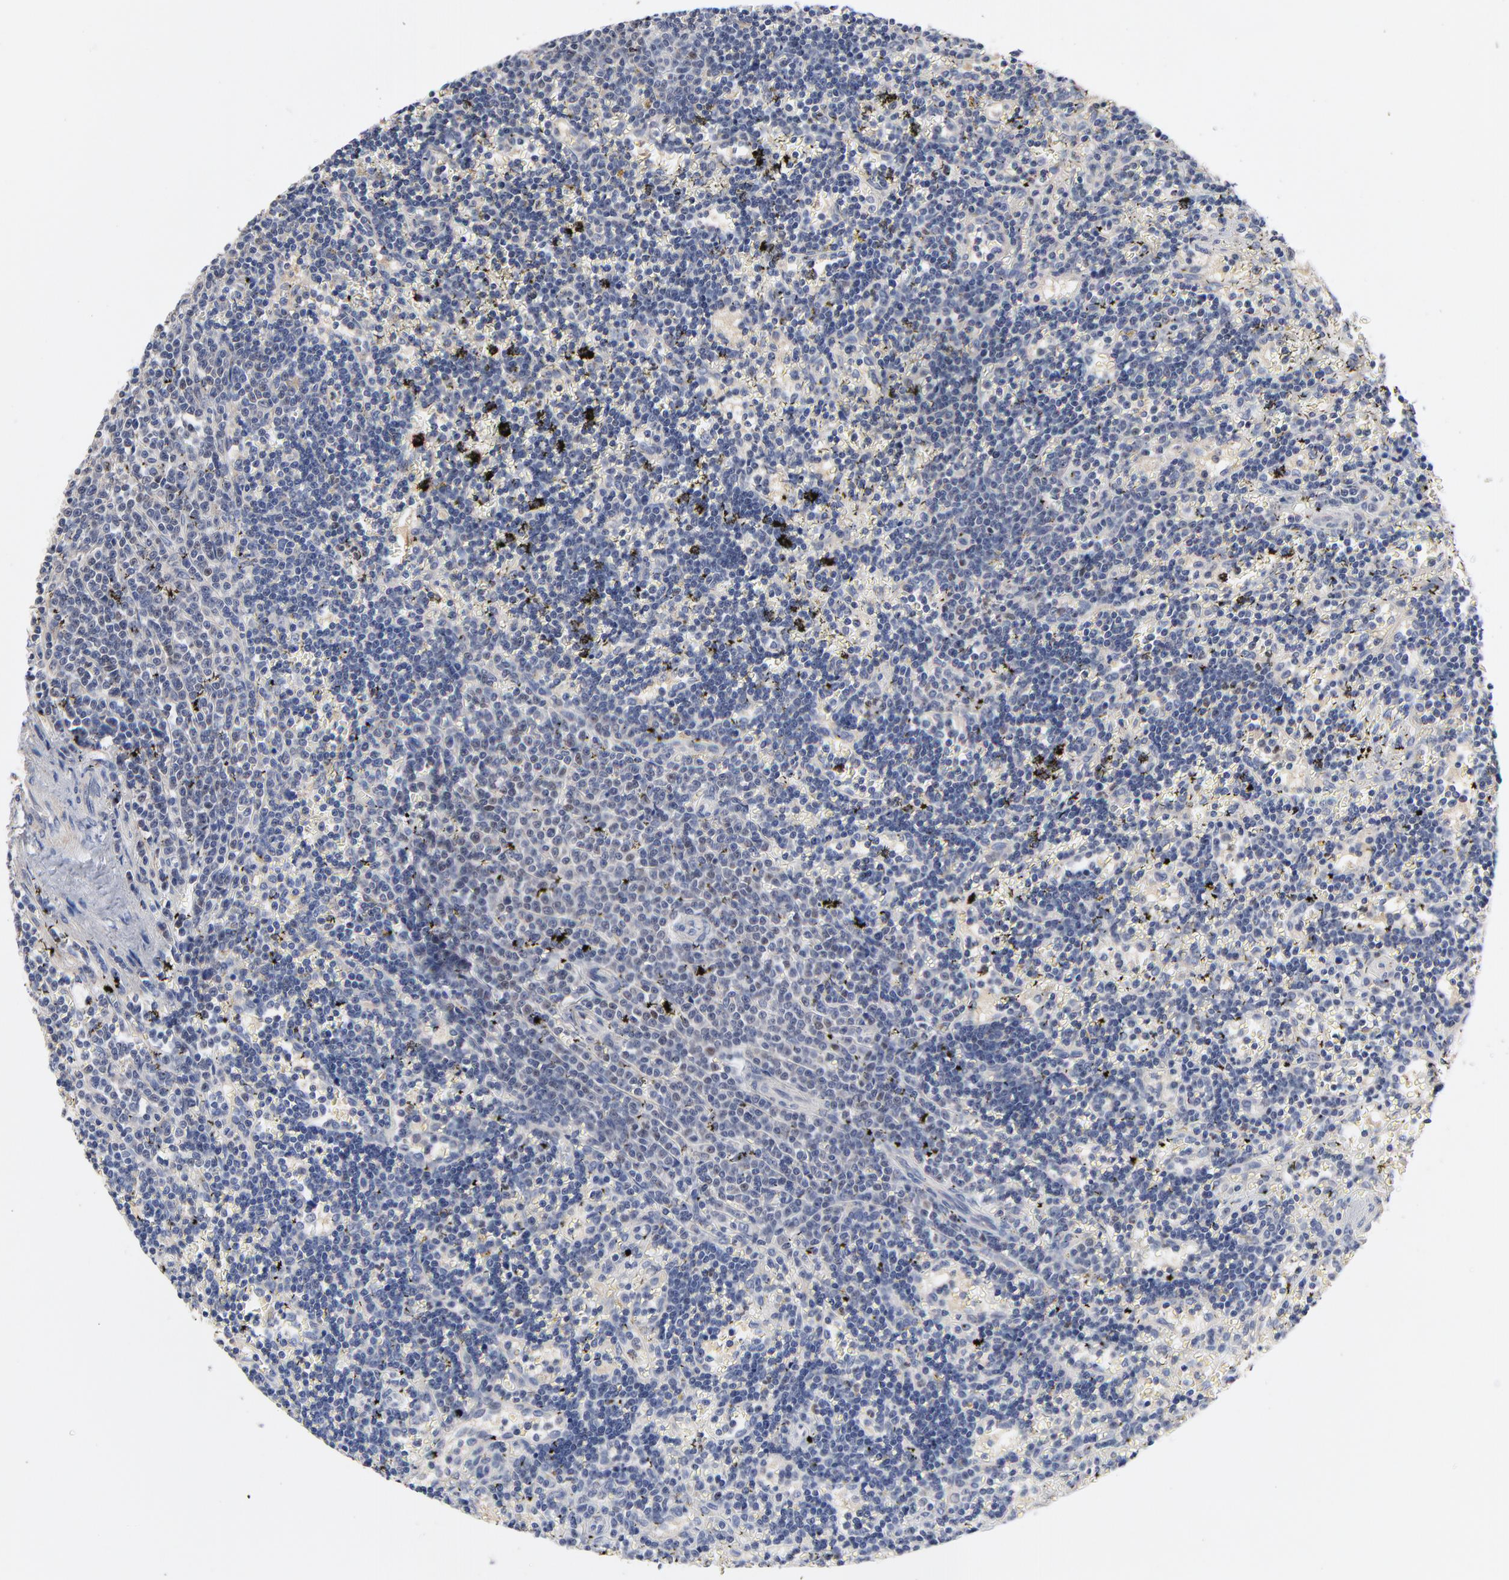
{"staining": {"intensity": "moderate", "quantity": "<25%", "location": "nuclear"}, "tissue": "lymphoma", "cell_type": "Tumor cells", "image_type": "cancer", "snomed": [{"axis": "morphology", "description": "Malignant lymphoma, non-Hodgkin's type, Low grade"}, {"axis": "topography", "description": "Spleen"}], "caption": "Lymphoma tissue shows moderate nuclear staining in approximately <25% of tumor cells, visualized by immunohistochemistry.", "gene": "AADAC", "patient": {"sex": "male", "age": 60}}